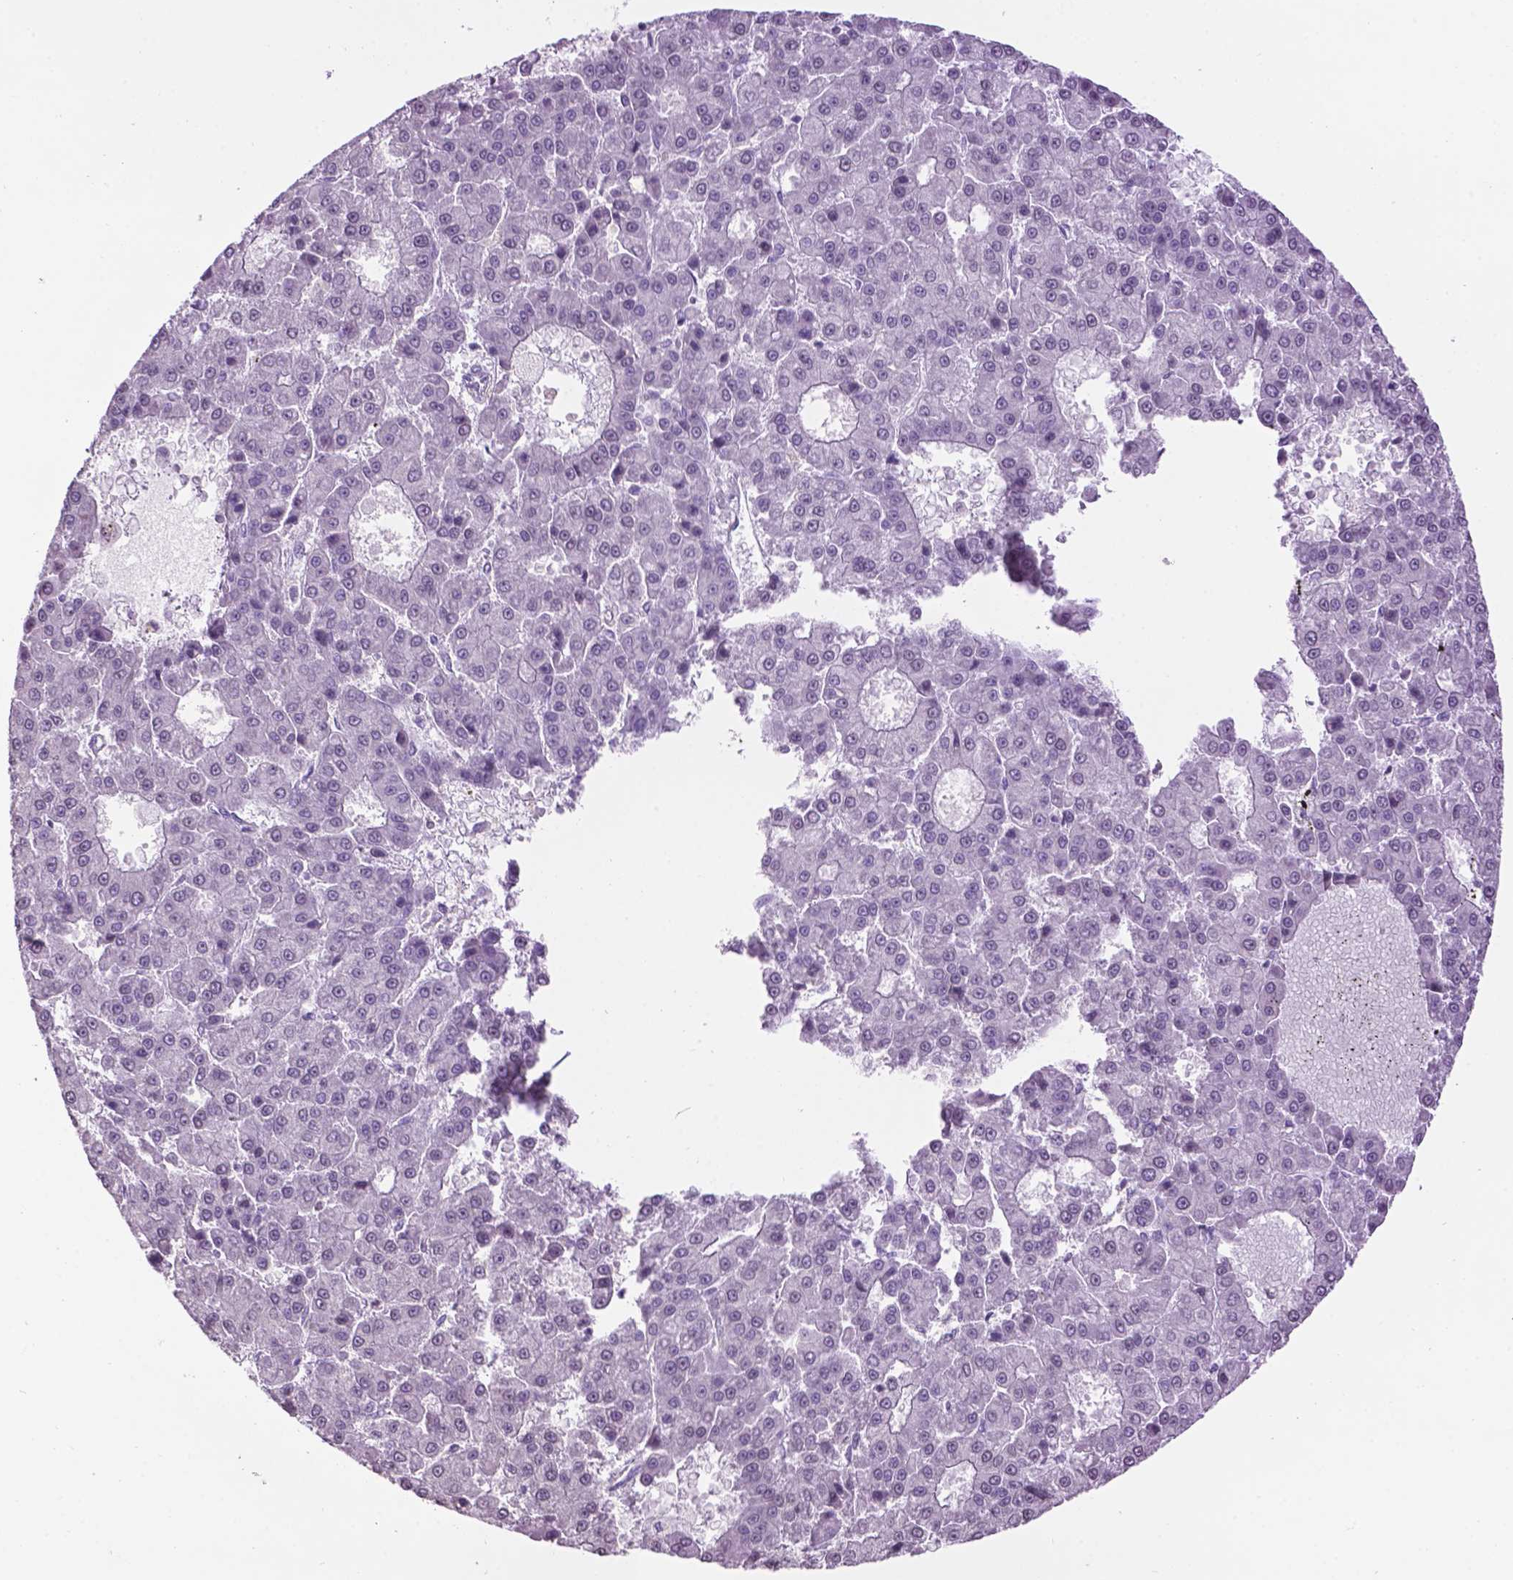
{"staining": {"intensity": "negative", "quantity": "none", "location": "none"}, "tissue": "liver cancer", "cell_type": "Tumor cells", "image_type": "cancer", "snomed": [{"axis": "morphology", "description": "Carcinoma, Hepatocellular, NOS"}, {"axis": "topography", "description": "Liver"}], "caption": "IHC image of liver cancer stained for a protein (brown), which demonstrates no expression in tumor cells.", "gene": "TH", "patient": {"sex": "male", "age": 70}}